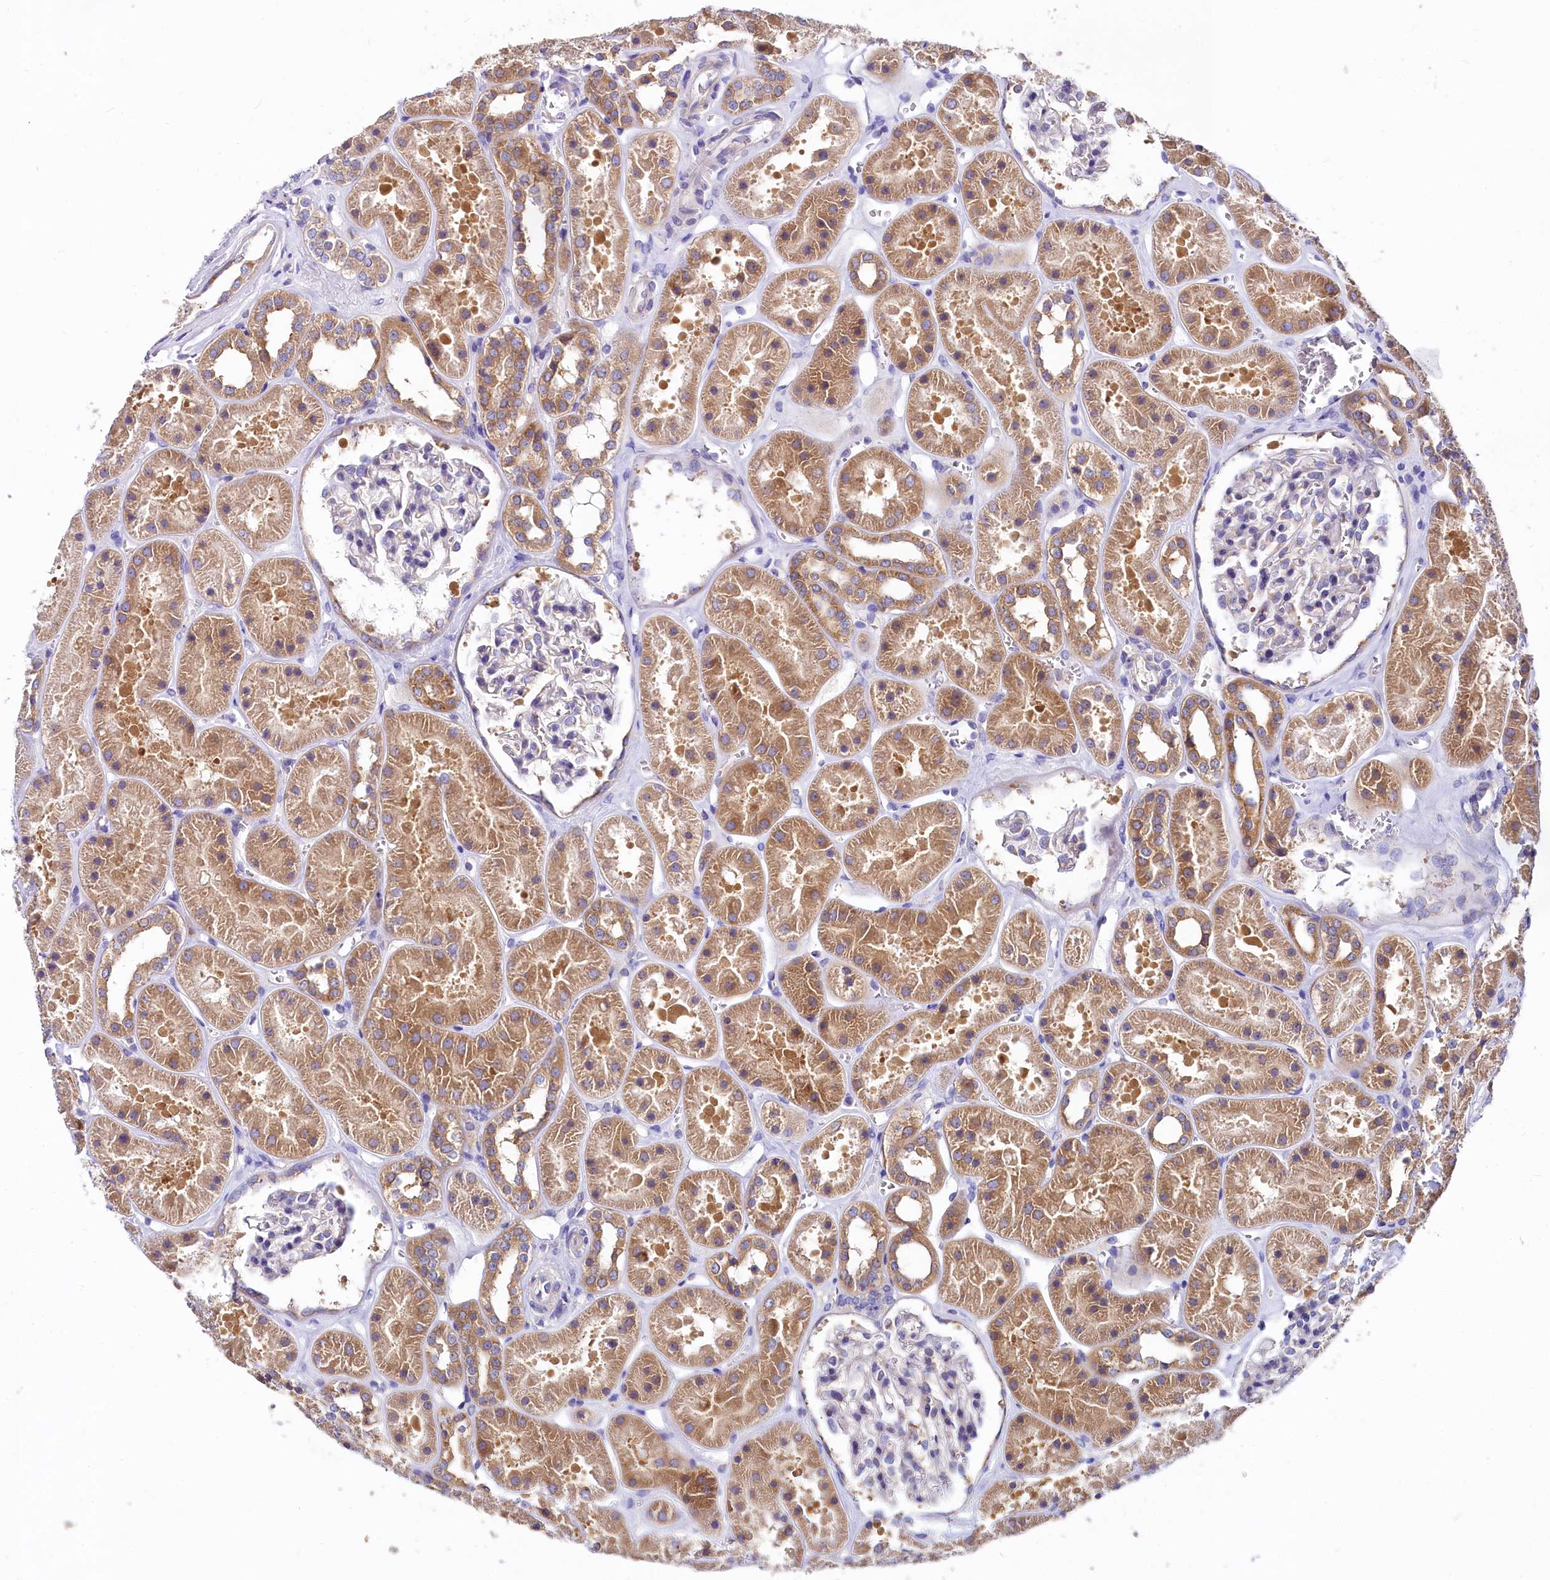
{"staining": {"intensity": "negative", "quantity": "none", "location": "none"}, "tissue": "kidney", "cell_type": "Cells in glomeruli", "image_type": "normal", "snomed": [{"axis": "morphology", "description": "Normal tissue, NOS"}, {"axis": "topography", "description": "Kidney"}], "caption": "Immunohistochemistry of benign human kidney demonstrates no staining in cells in glomeruli.", "gene": "QARS1", "patient": {"sex": "female", "age": 41}}